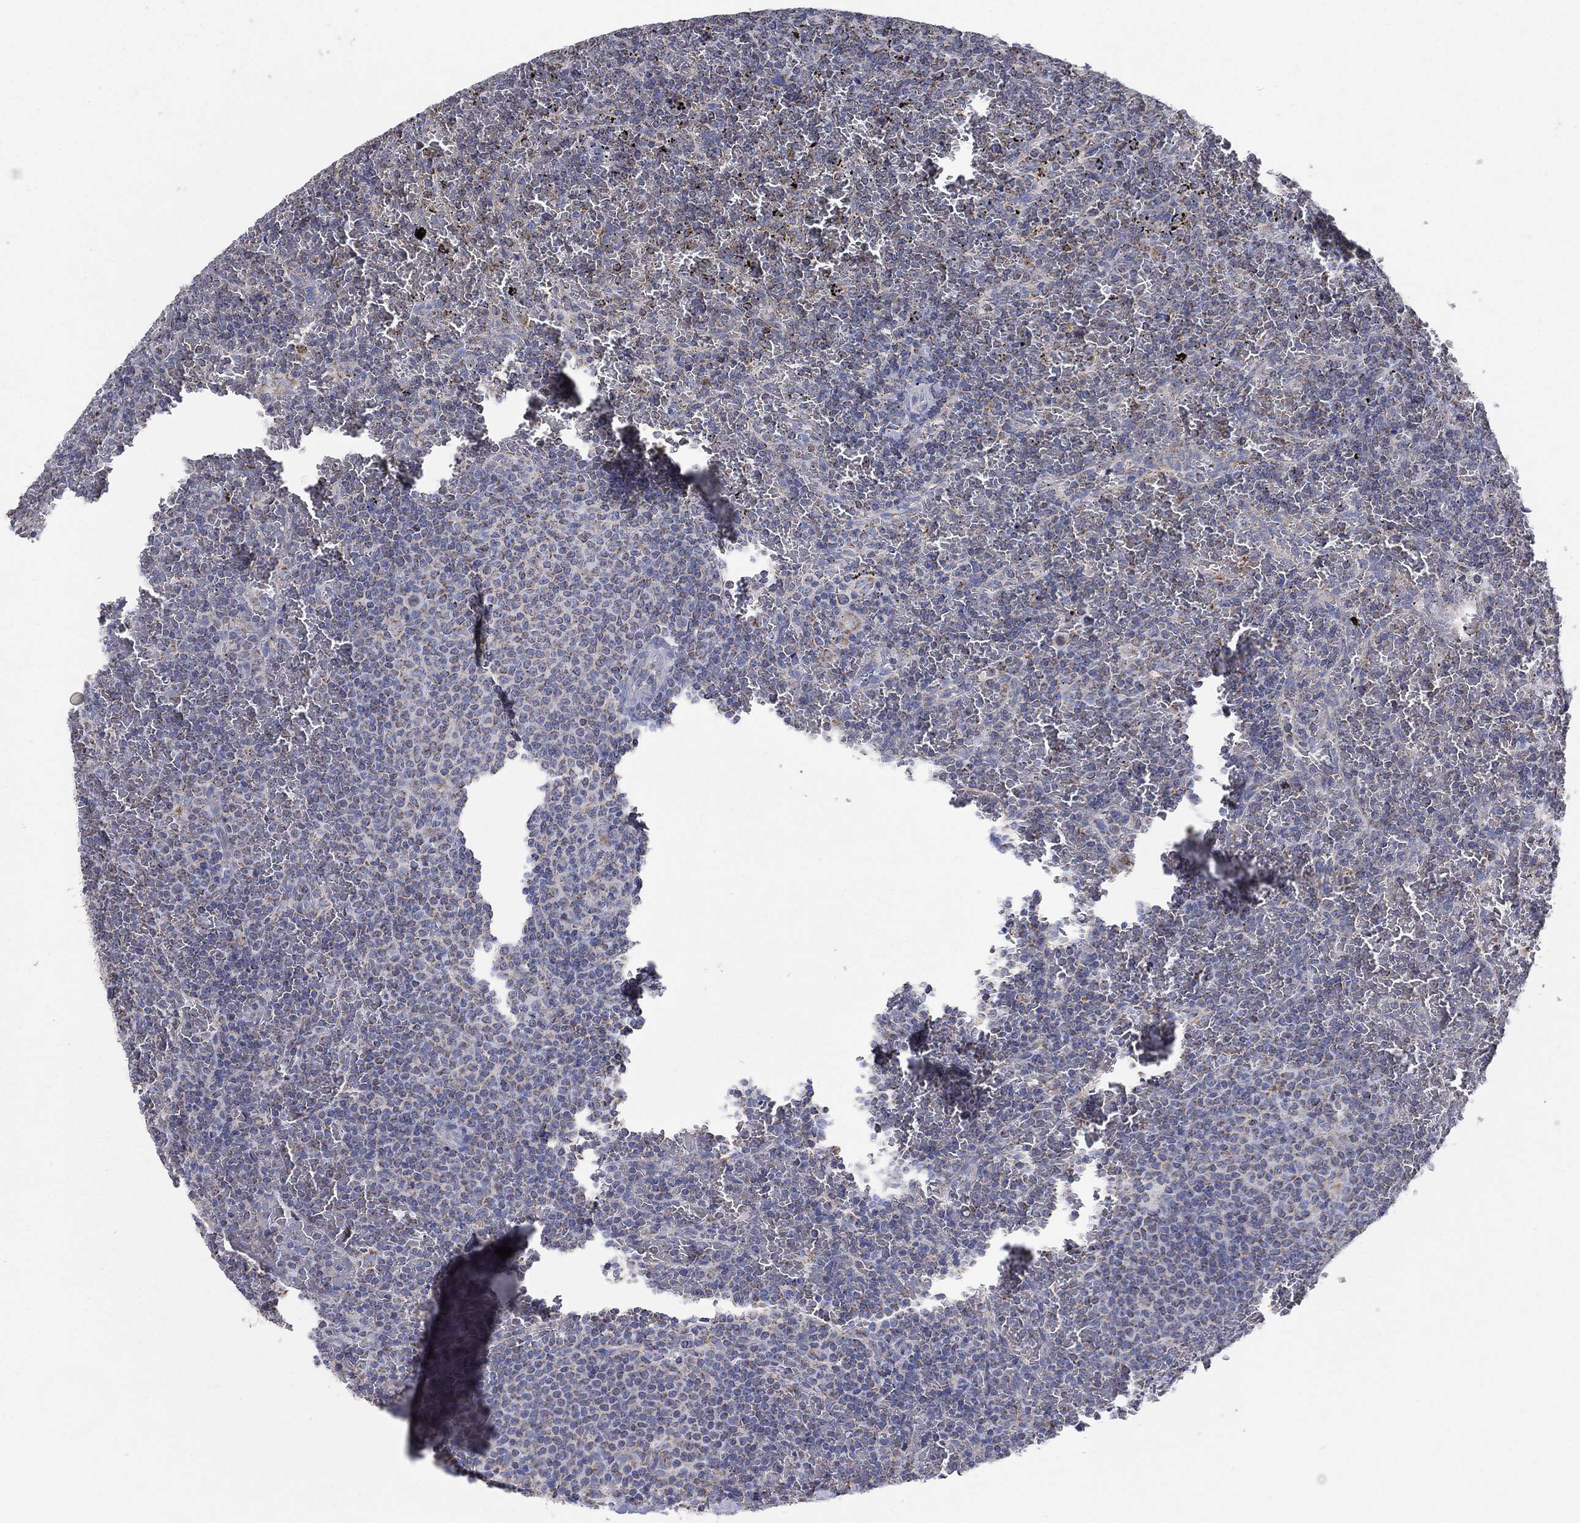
{"staining": {"intensity": "negative", "quantity": "none", "location": "none"}, "tissue": "lymphoma", "cell_type": "Tumor cells", "image_type": "cancer", "snomed": [{"axis": "morphology", "description": "Malignant lymphoma, non-Hodgkin's type, Low grade"}, {"axis": "topography", "description": "Spleen"}], "caption": "Micrograph shows no significant protein positivity in tumor cells of lymphoma.", "gene": "C9orf85", "patient": {"sex": "female", "age": 77}}